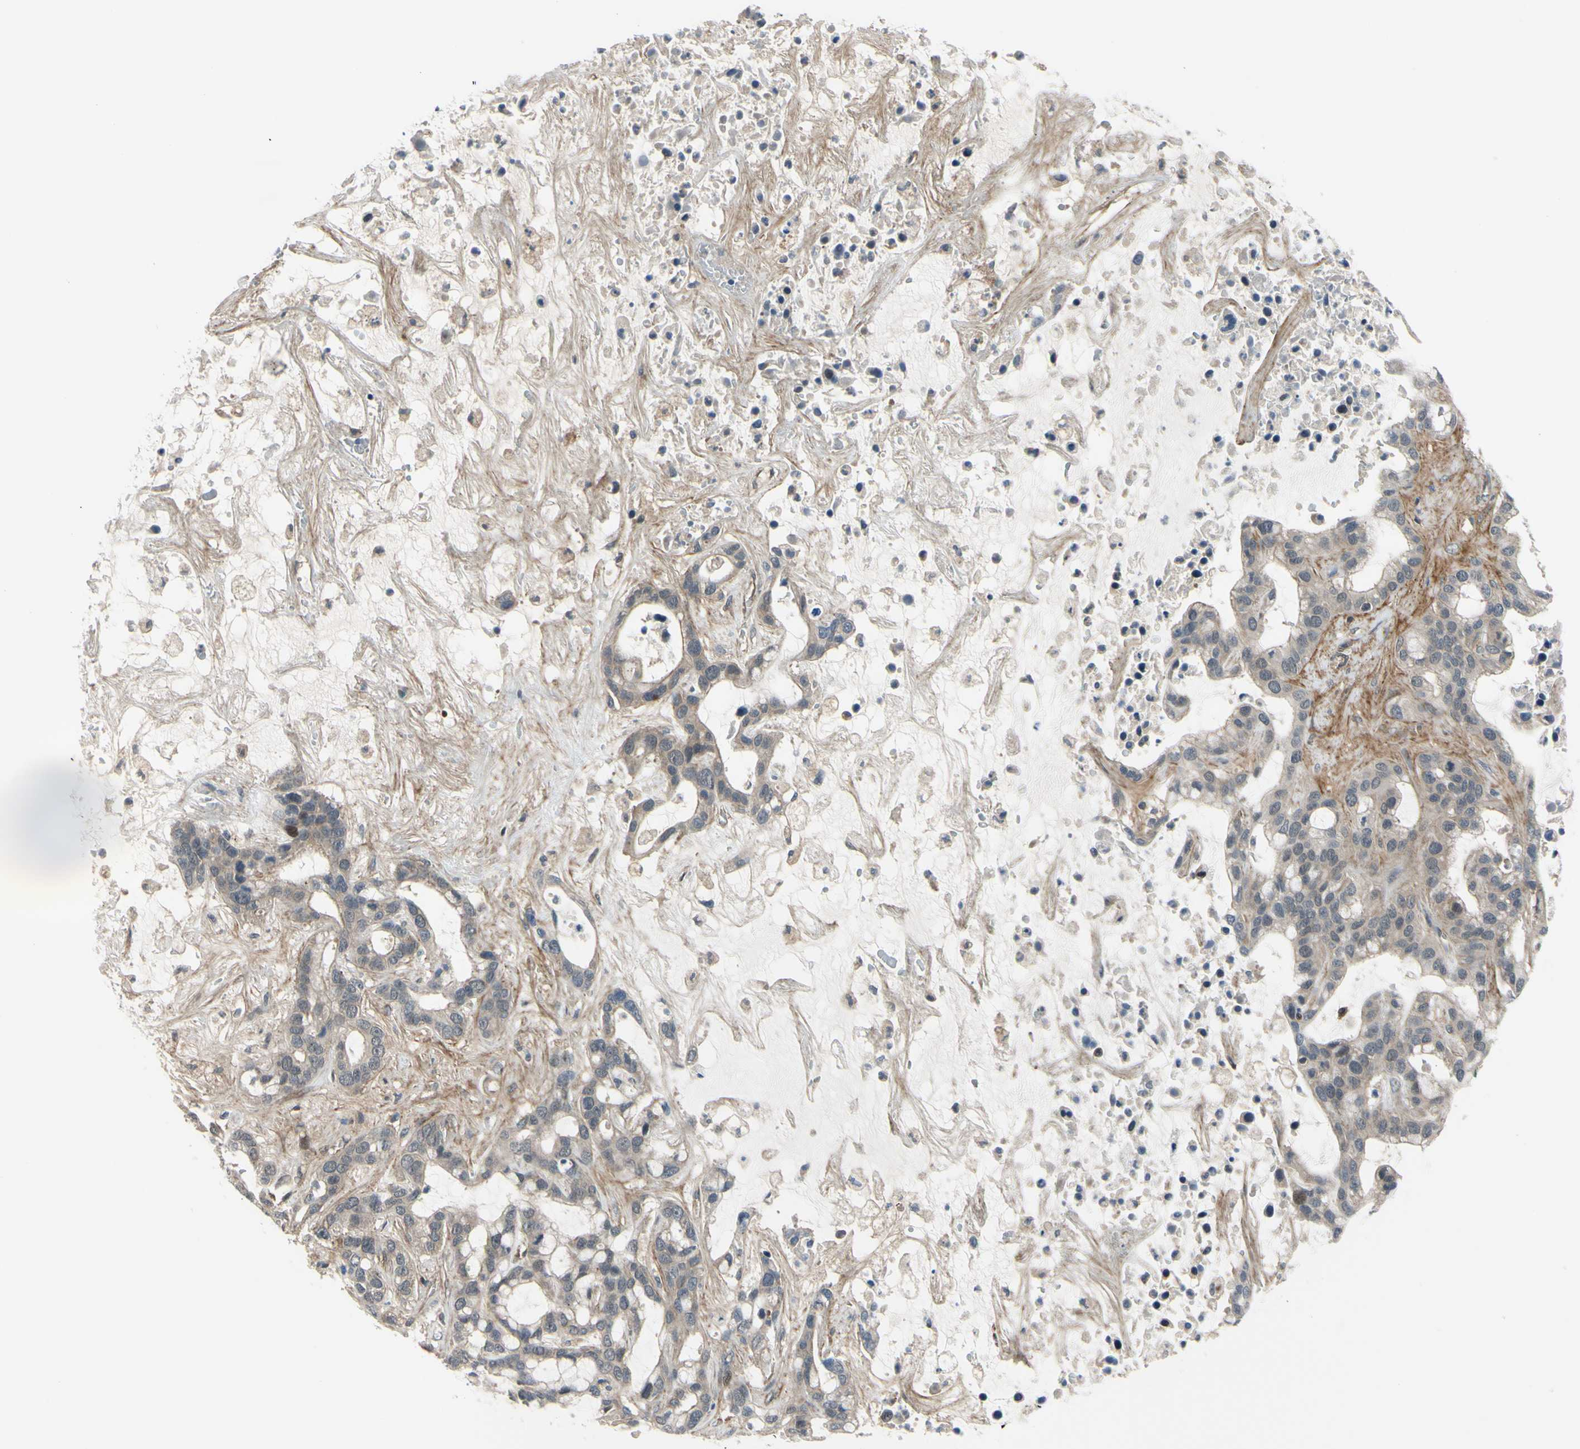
{"staining": {"intensity": "weak", "quantity": "<25%", "location": "cytoplasmic/membranous"}, "tissue": "liver cancer", "cell_type": "Tumor cells", "image_type": "cancer", "snomed": [{"axis": "morphology", "description": "Cholangiocarcinoma"}, {"axis": "topography", "description": "Liver"}], "caption": "Human liver cholangiocarcinoma stained for a protein using immunohistochemistry (IHC) demonstrates no expression in tumor cells.", "gene": "COMMD9", "patient": {"sex": "female", "age": 65}}